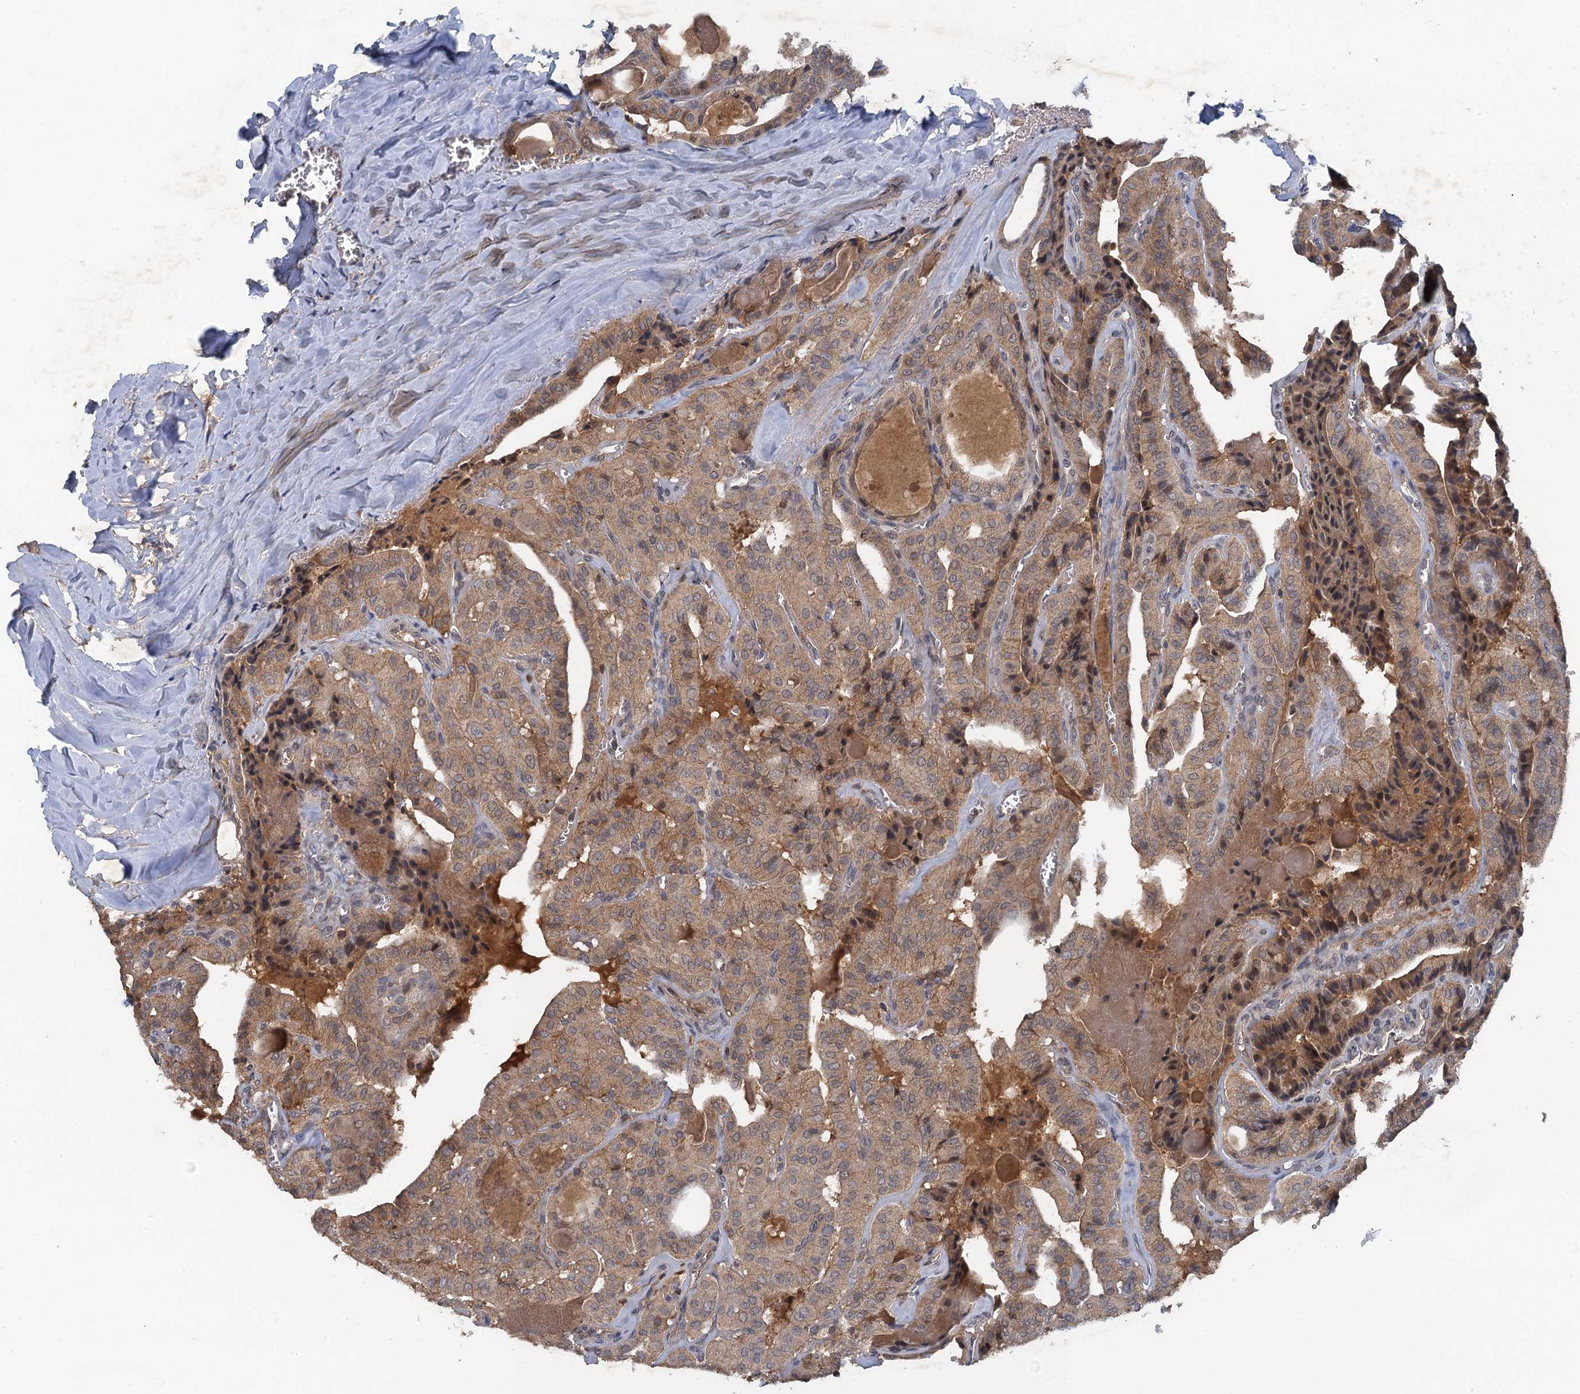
{"staining": {"intensity": "moderate", "quantity": ">75%", "location": "cytoplasmic/membranous"}, "tissue": "thyroid cancer", "cell_type": "Tumor cells", "image_type": "cancer", "snomed": [{"axis": "morphology", "description": "Papillary adenocarcinoma, NOS"}, {"axis": "topography", "description": "Thyroid gland"}], "caption": "This image reveals immunohistochemistry (IHC) staining of thyroid papillary adenocarcinoma, with medium moderate cytoplasmic/membranous expression in approximately >75% of tumor cells.", "gene": "HAPLN3", "patient": {"sex": "male", "age": 52}}